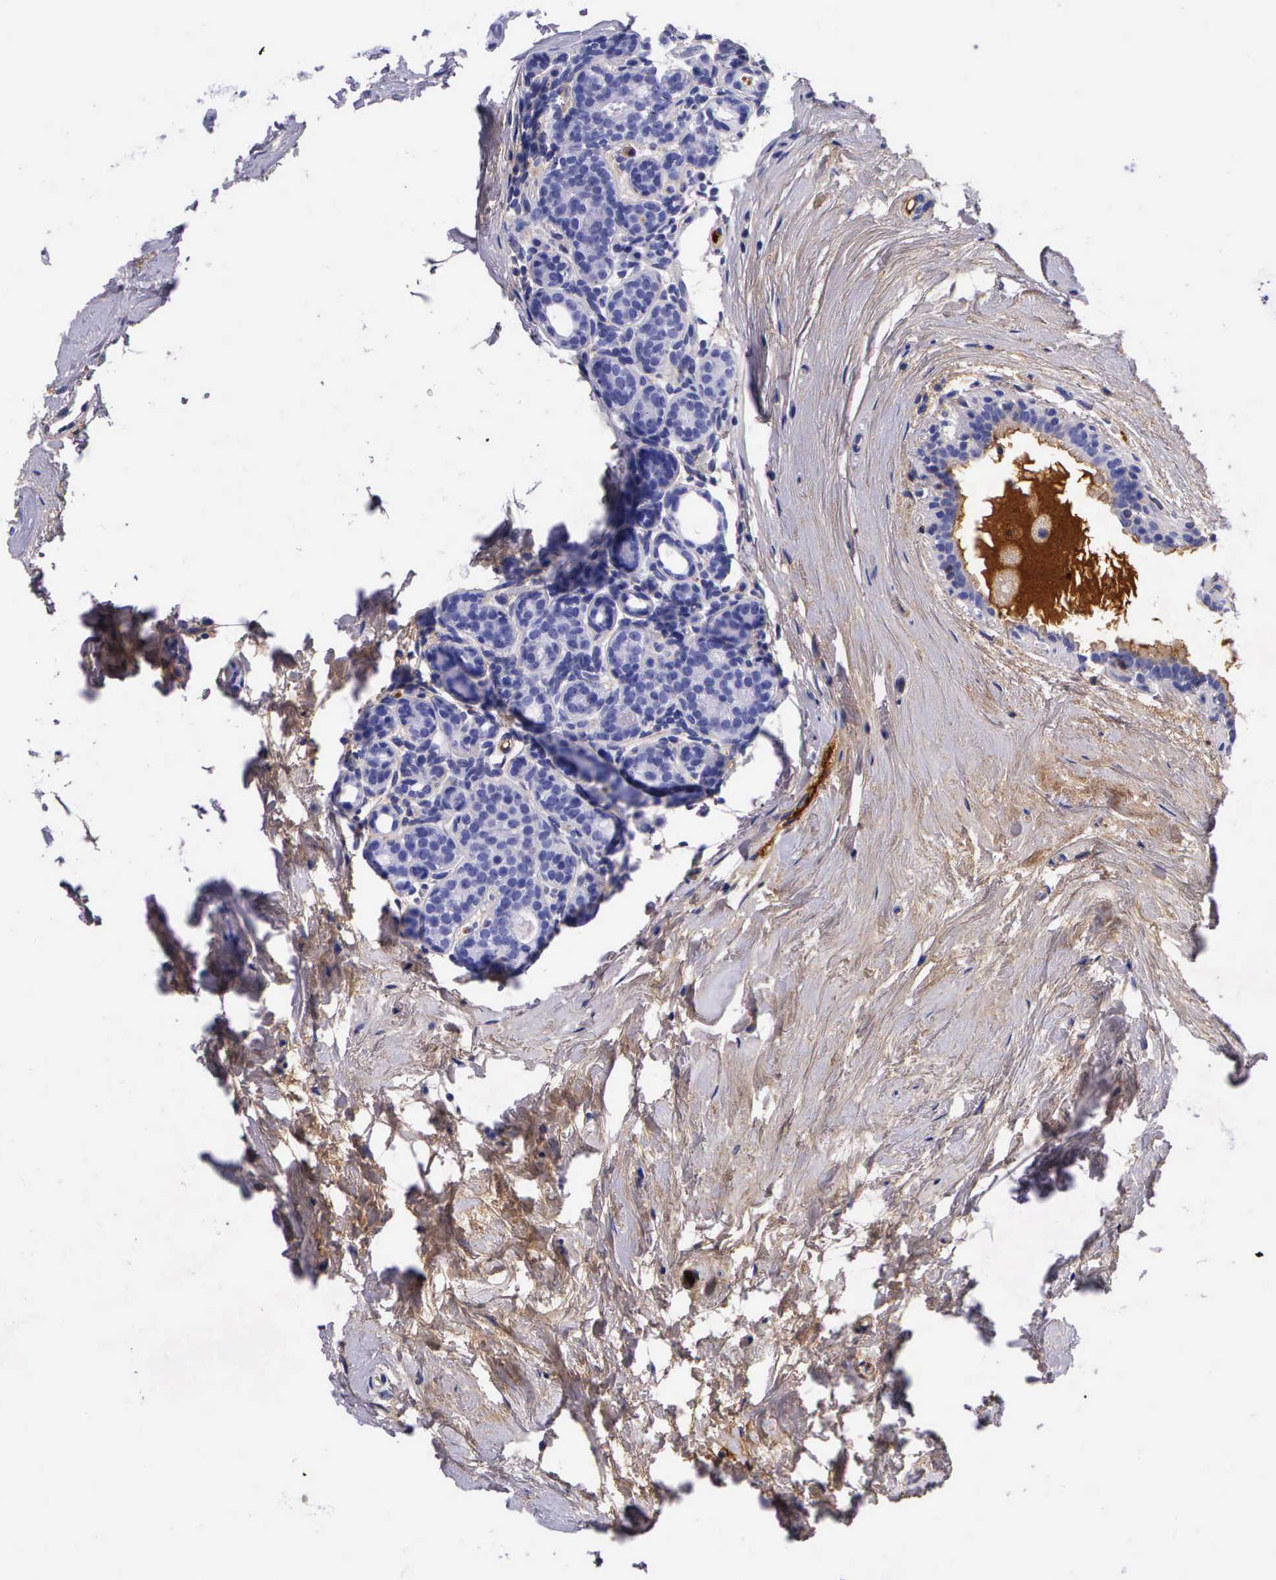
{"staining": {"intensity": "negative", "quantity": "none", "location": "none"}, "tissue": "breast cancer", "cell_type": "Tumor cells", "image_type": "cancer", "snomed": [{"axis": "morphology", "description": "Duct carcinoma"}, {"axis": "topography", "description": "Breast"}], "caption": "Breast cancer was stained to show a protein in brown. There is no significant positivity in tumor cells.", "gene": "PLG", "patient": {"sex": "female", "age": 69}}